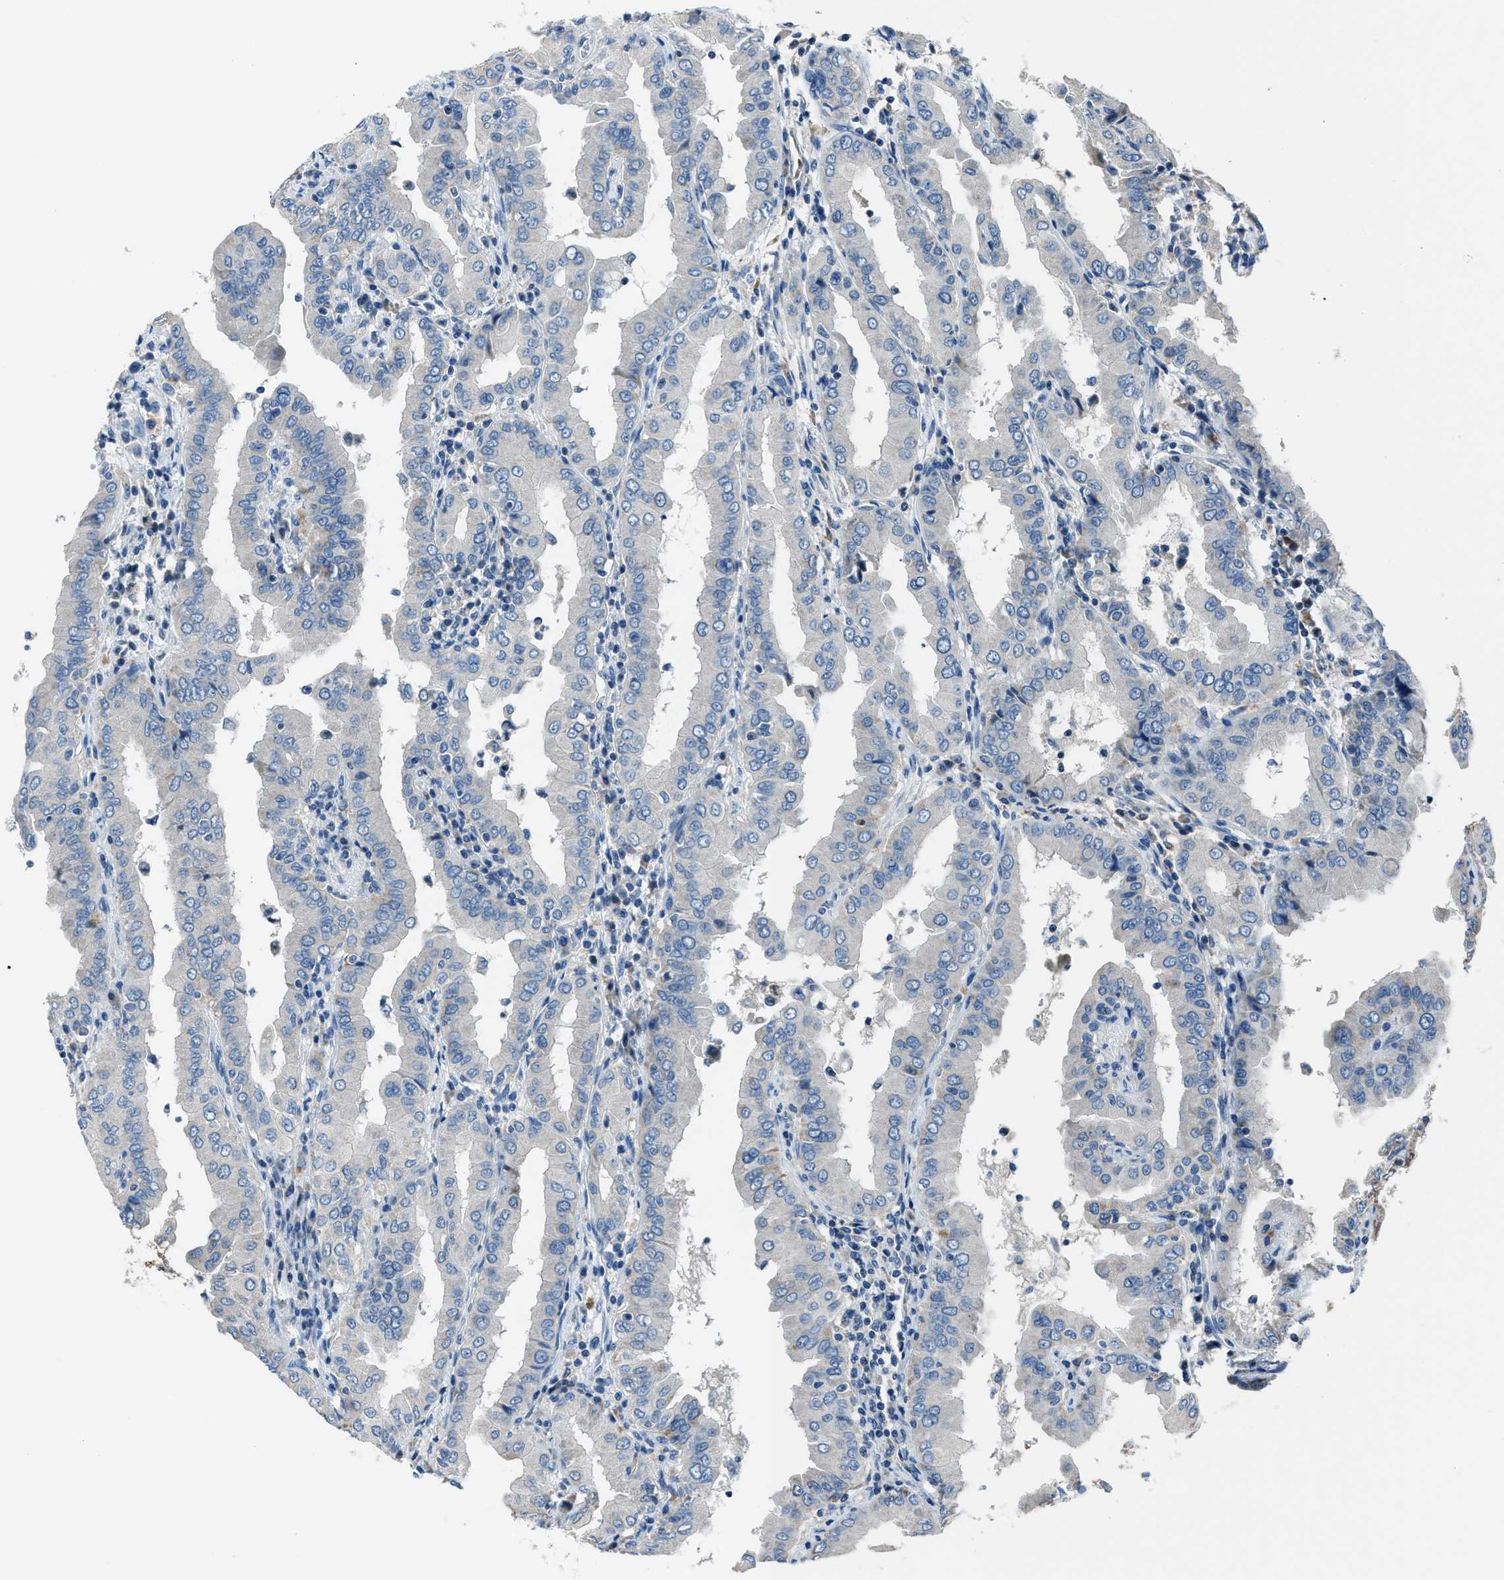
{"staining": {"intensity": "negative", "quantity": "none", "location": "none"}, "tissue": "thyroid cancer", "cell_type": "Tumor cells", "image_type": "cancer", "snomed": [{"axis": "morphology", "description": "Papillary adenocarcinoma, NOS"}, {"axis": "topography", "description": "Thyroid gland"}], "caption": "DAB (3,3'-diaminobenzidine) immunohistochemical staining of thyroid papillary adenocarcinoma reveals no significant staining in tumor cells. The staining was performed using DAB (3,3'-diaminobenzidine) to visualize the protein expression in brown, while the nuclei were stained in blue with hematoxylin (Magnification: 20x).", "gene": "ADAM2", "patient": {"sex": "male", "age": 33}}